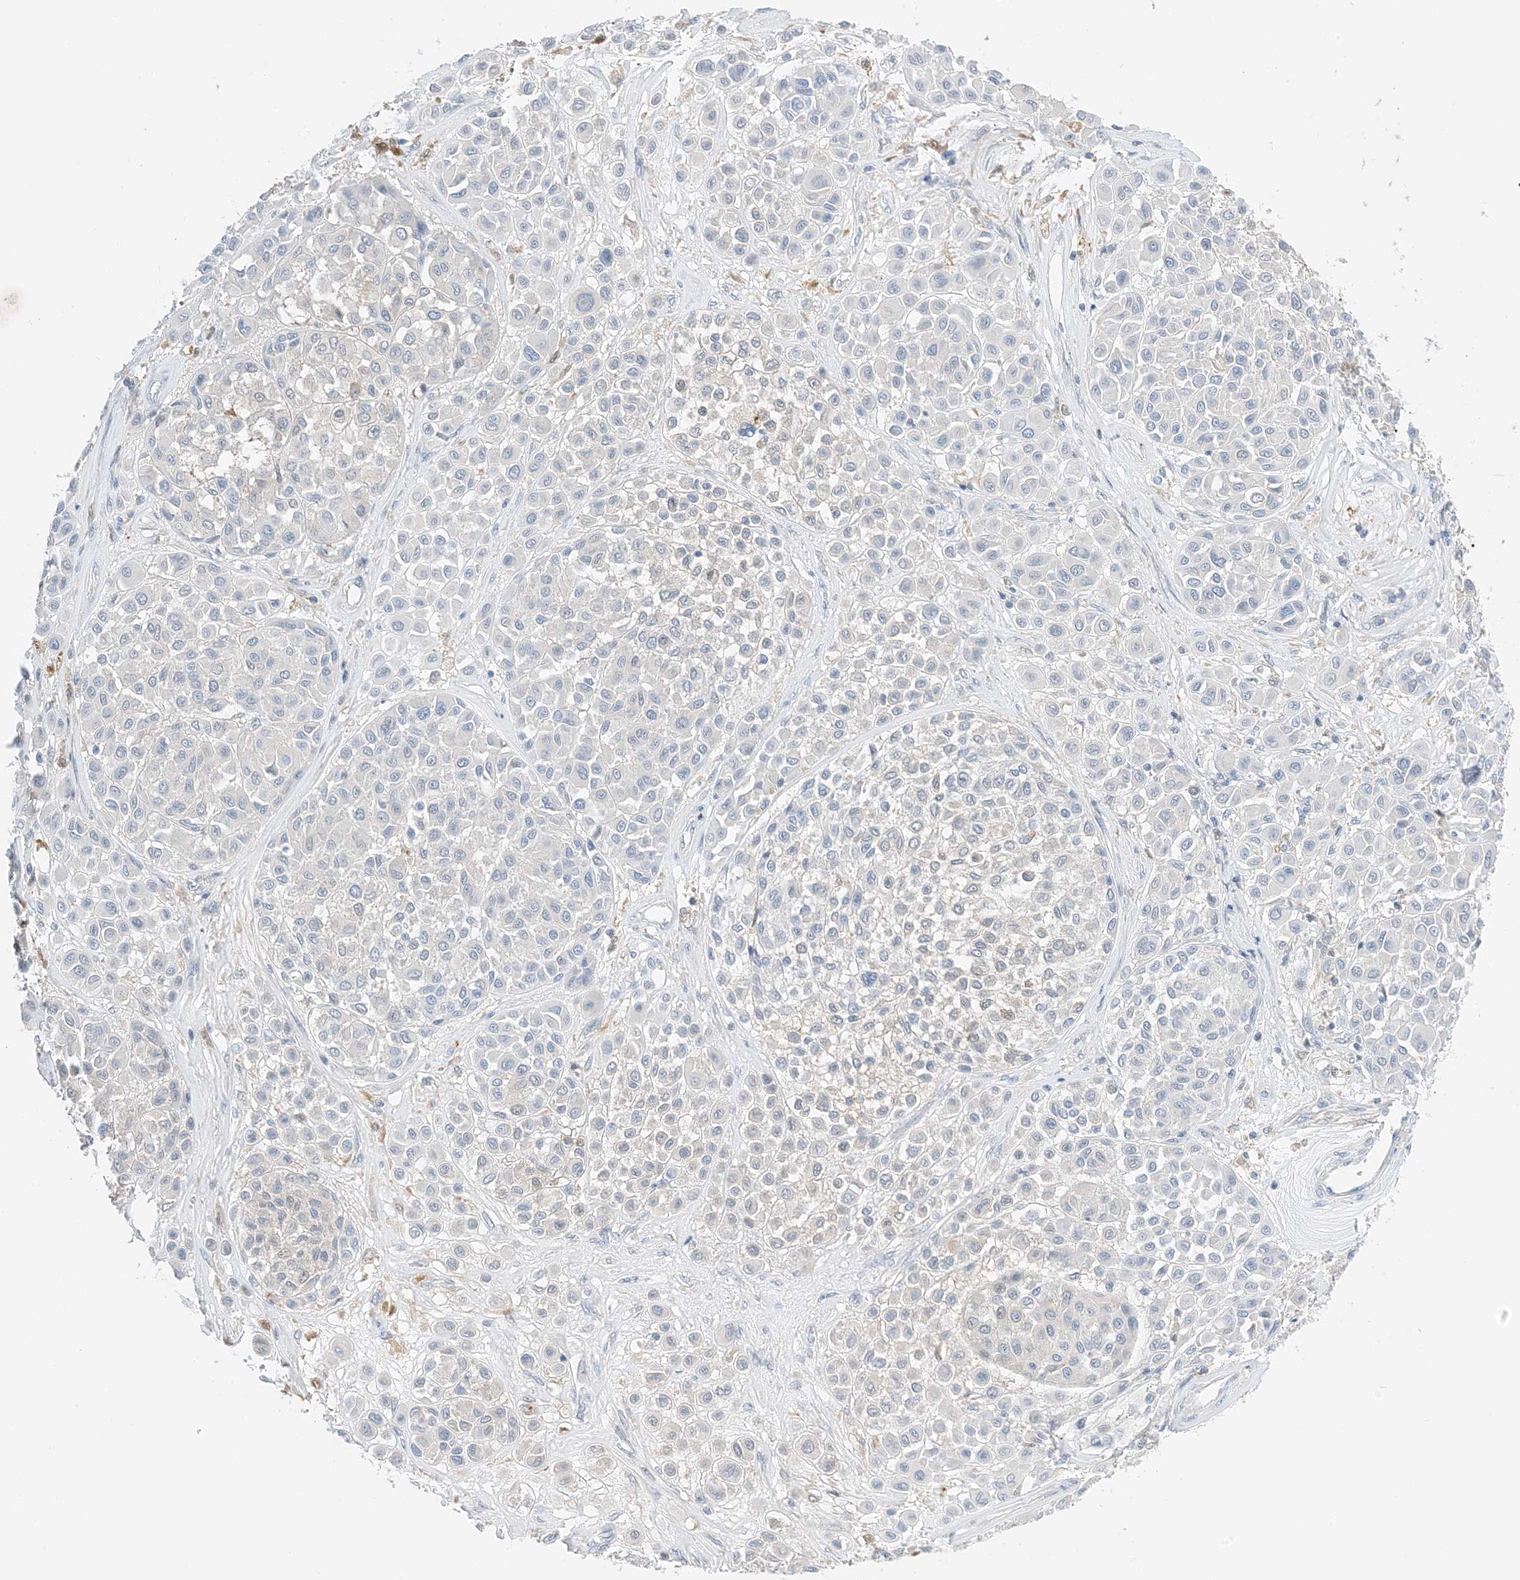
{"staining": {"intensity": "negative", "quantity": "none", "location": "none"}, "tissue": "melanoma", "cell_type": "Tumor cells", "image_type": "cancer", "snomed": [{"axis": "morphology", "description": "Malignant melanoma, Metastatic site"}, {"axis": "topography", "description": "Soft tissue"}], "caption": "Protein analysis of melanoma displays no significant expression in tumor cells.", "gene": "KIFBP", "patient": {"sex": "male", "age": 41}}